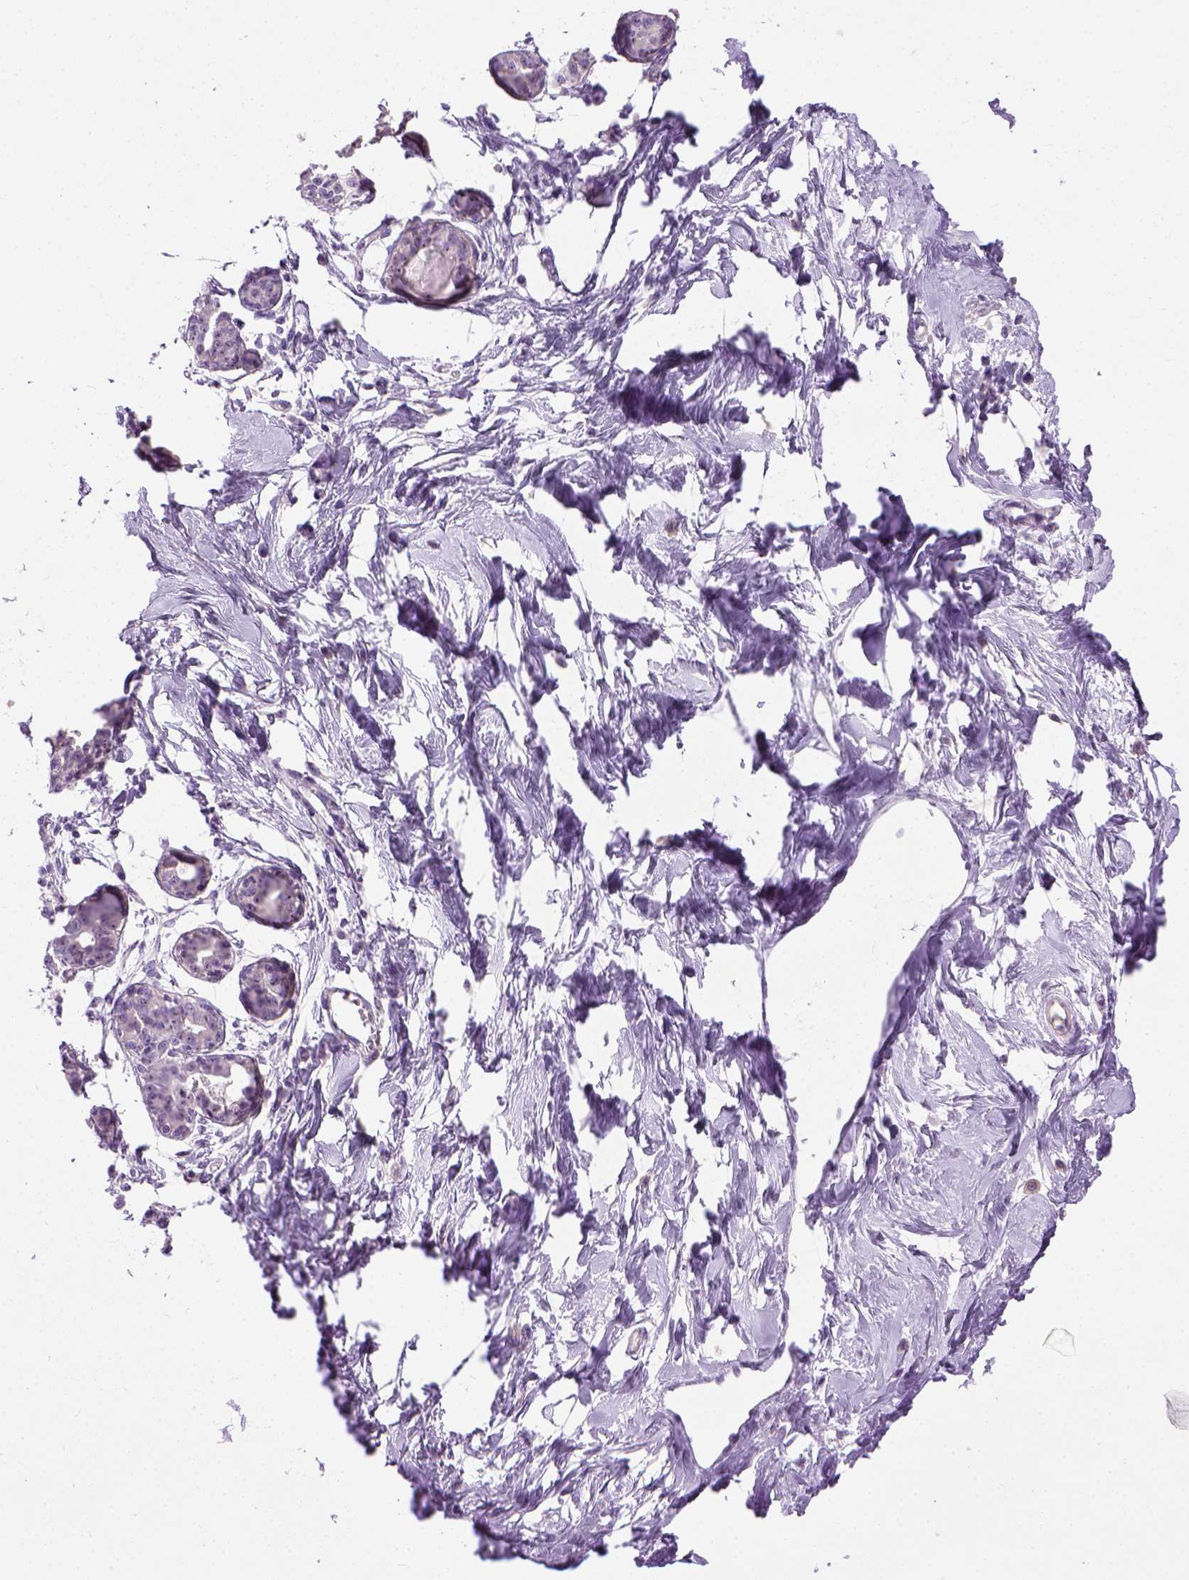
{"staining": {"intensity": "negative", "quantity": "none", "location": "none"}, "tissue": "breast", "cell_type": "Adipocytes", "image_type": "normal", "snomed": [{"axis": "morphology", "description": "Normal tissue, NOS"}, {"axis": "topography", "description": "Breast"}], "caption": "This image is of benign breast stained with immunohistochemistry to label a protein in brown with the nuclei are counter-stained blue. There is no positivity in adipocytes.", "gene": "UTP4", "patient": {"sex": "female", "age": 45}}